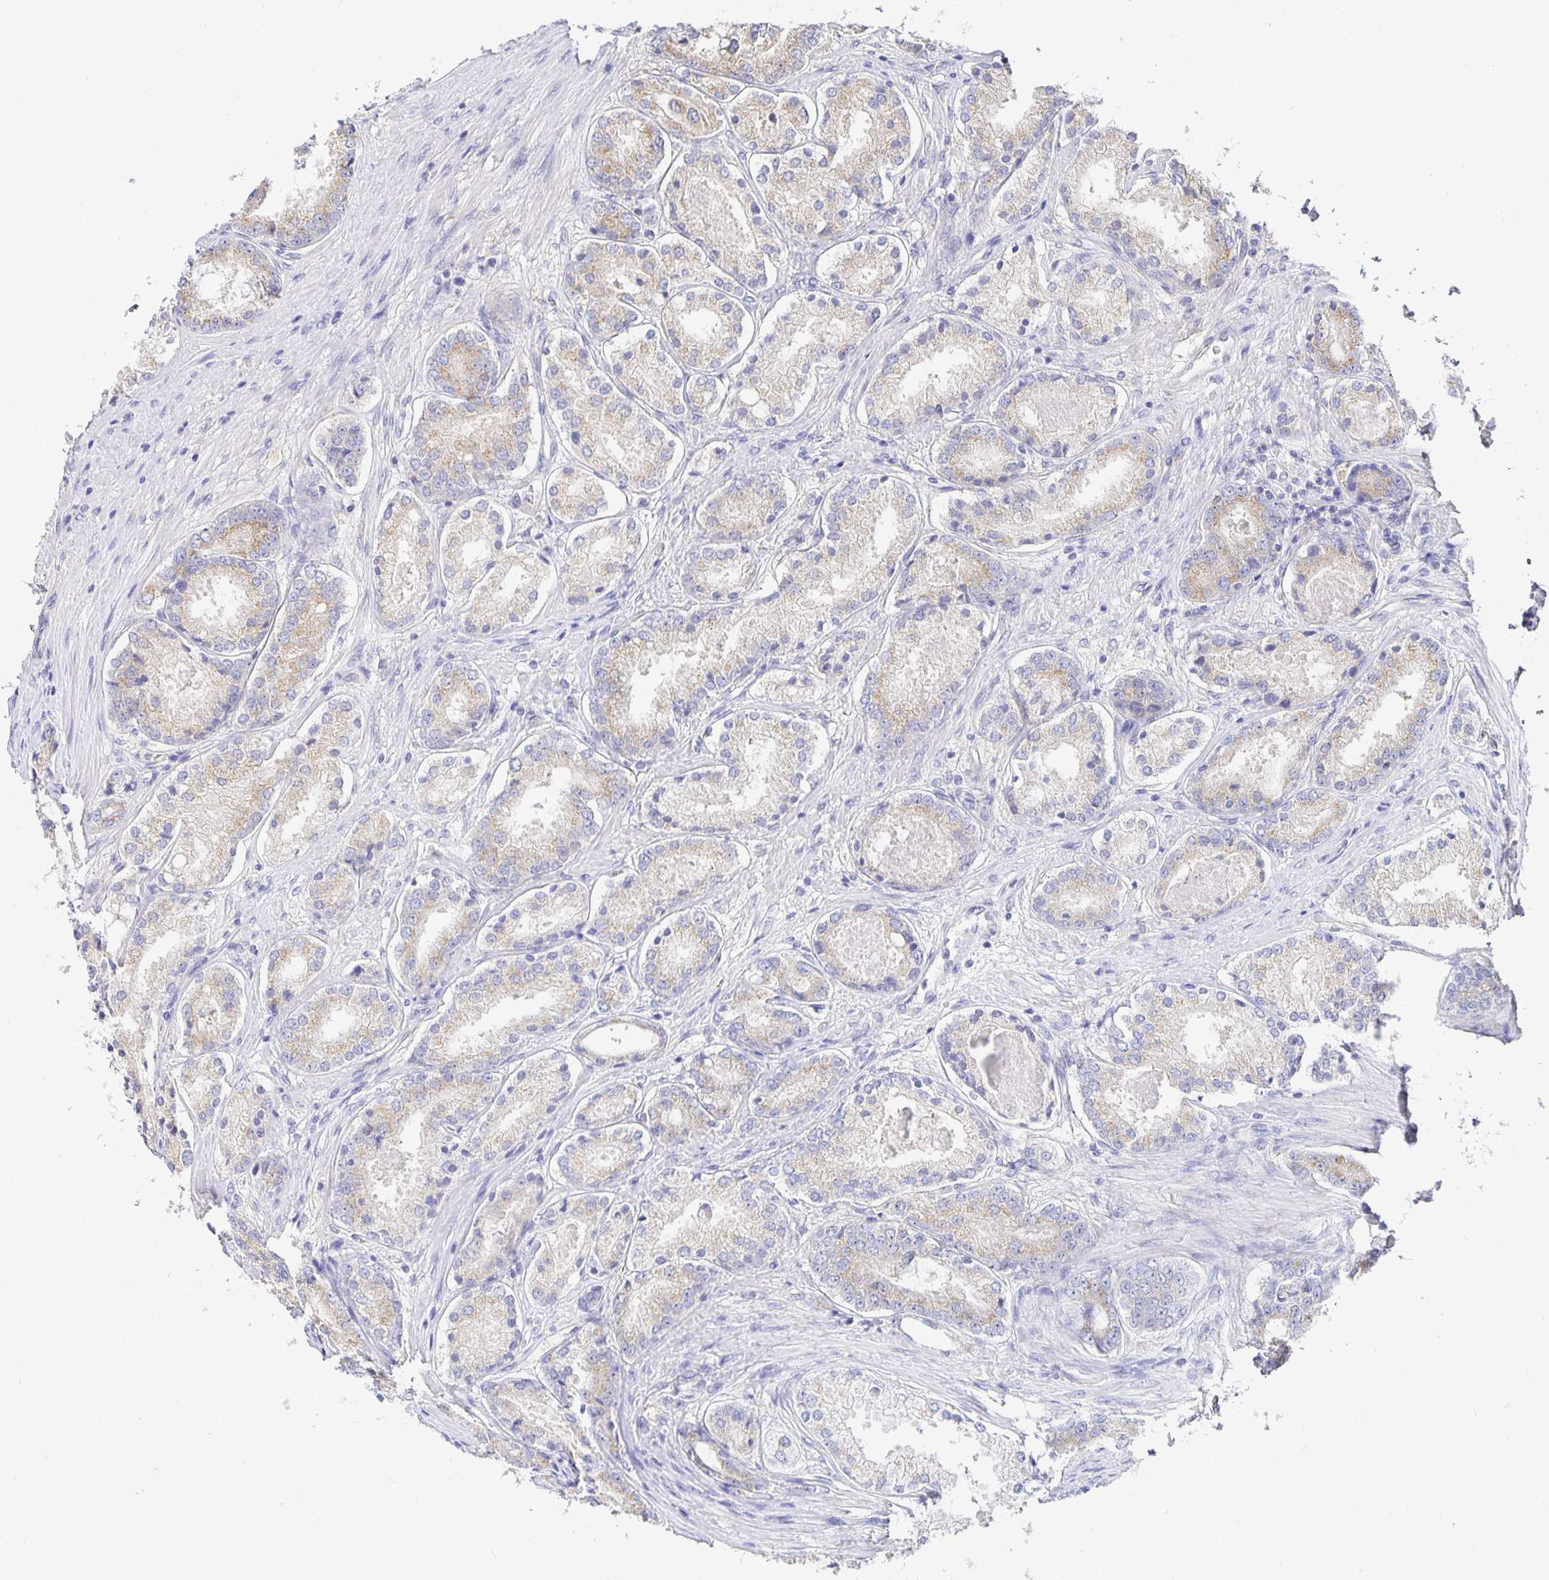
{"staining": {"intensity": "weak", "quantity": ">75%", "location": "cytoplasmic/membranous"}, "tissue": "prostate cancer", "cell_type": "Tumor cells", "image_type": "cancer", "snomed": [{"axis": "morphology", "description": "Adenocarcinoma, Low grade"}, {"axis": "topography", "description": "Prostate"}], "caption": "Immunohistochemistry (IHC) of low-grade adenocarcinoma (prostate) reveals low levels of weak cytoplasmic/membranous positivity in approximately >75% of tumor cells. (Brightfield microscopy of DAB IHC at high magnification).", "gene": "USO1", "patient": {"sex": "male", "age": 68}}